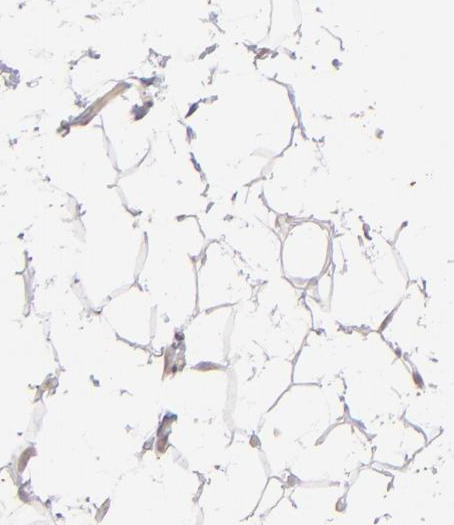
{"staining": {"intensity": "weak", "quantity": "25%-75%", "location": "cytoplasmic/membranous"}, "tissue": "adipose tissue", "cell_type": "Adipocytes", "image_type": "normal", "snomed": [{"axis": "morphology", "description": "Normal tissue, NOS"}, {"axis": "topography", "description": "Soft tissue"}], "caption": "Adipose tissue stained for a protein exhibits weak cytoplasmic/membranous positivity in adipocytes. Using DAB (3,3'-diaminobenzidine) (brown) and hematoxylin (blue) stains, captured at high magnification using brightfield microscopy.", "gene": "DFFA", "patient": {"sex": "male", "age": 26}}